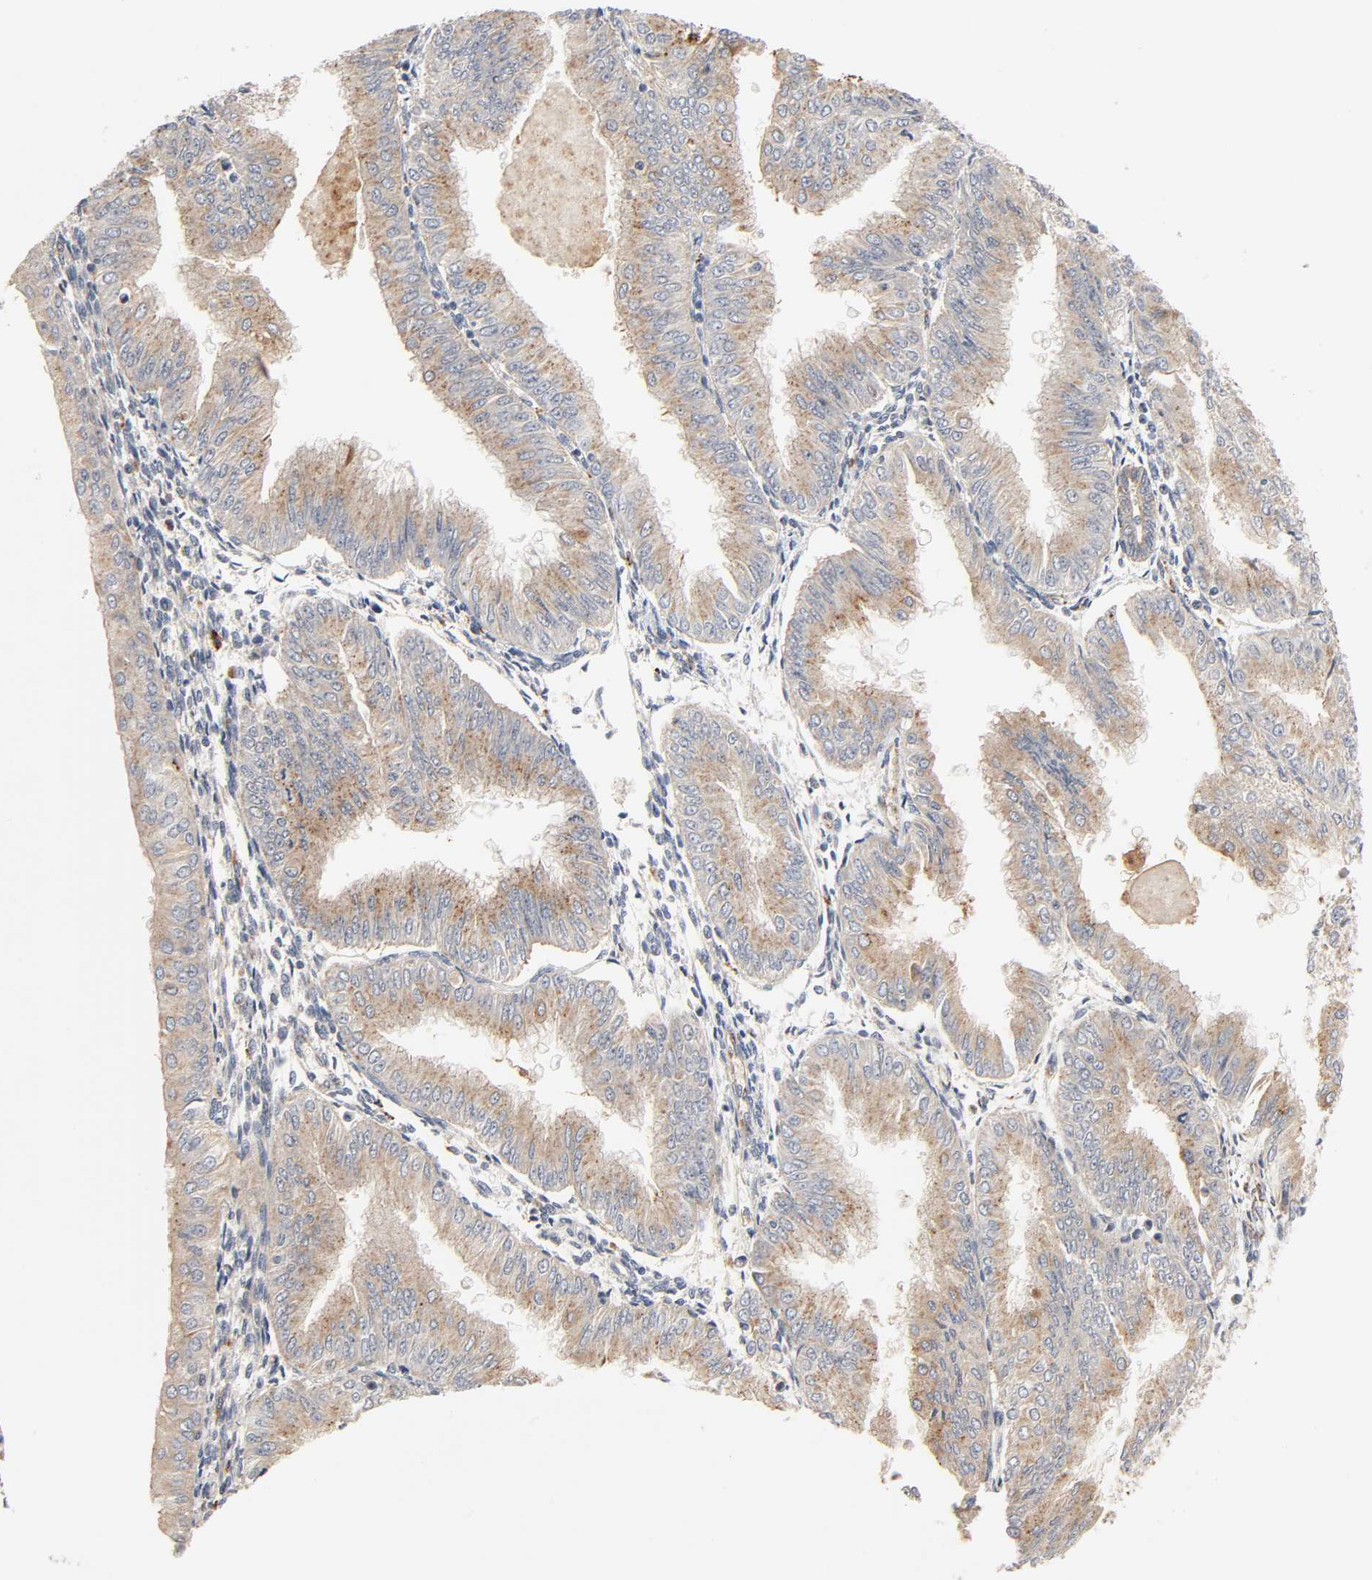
{"staining": {"intensity": "moderate", "quantity": ">75%", "location": "cytoplasmic/membranous"}, "tissue": "endometrial cancer", "cell_type": "Tumor cells", "image_type": "cancer", "snomed": [{"axis": "morphology", "description": "Adenocarcinoma, NOS"}, {"axis": "topography", "description": "Endometrium"}], "caption": "A brown stain labels moderate cytoplasmic/membranous positivity of a protein in human adenocarcinoma (endometrial) tumor cells.", "gene": "REEP6", "patient": {"sex": "female", "age": 53}}